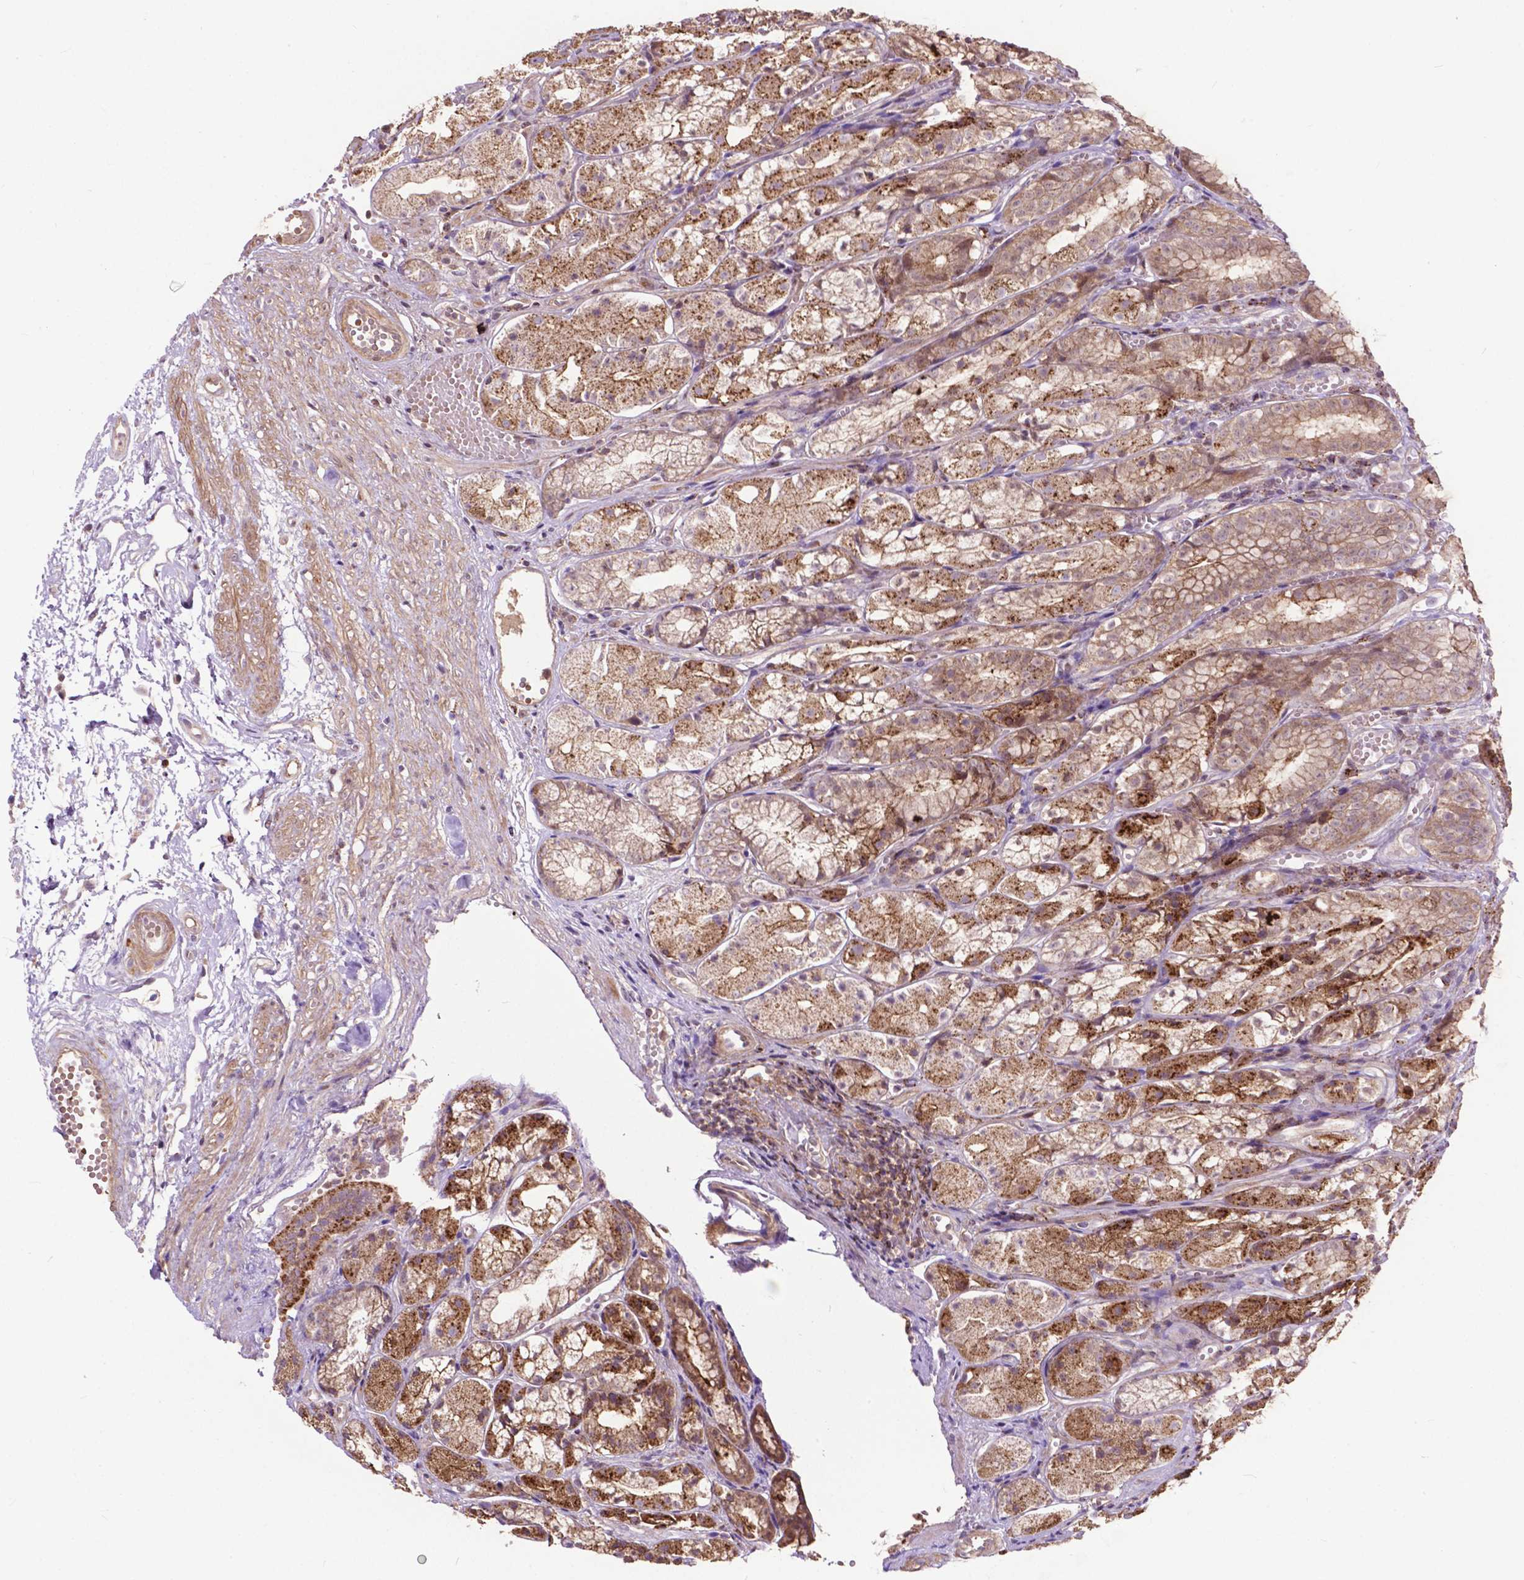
{"staining": {"intensity": "moderate", "quantity": ">75%", "location": "cytoplasmic/membranous"}, "tissue": "stomach", "cell_type": "Glandular cells", "image_type": "normal", "snomed": [{"axis": "morphology", "description": "Normal tissue, NOS"}, {"axis": "topography", "description": "Stomach"}], "caption": "Immunohistochemistry (IHC) (DAB) staining of unremarkable human stomach reveals moderate cytoplasmic/membranous protein staining in about >75% of glandular cells. The staining was performed using DAB, with brown indicating positive protein expression. Nuclei are stained blue with hematoxylin.", "gene": "CHMP4A", "patient": {"sex": "male", "age": 70}}